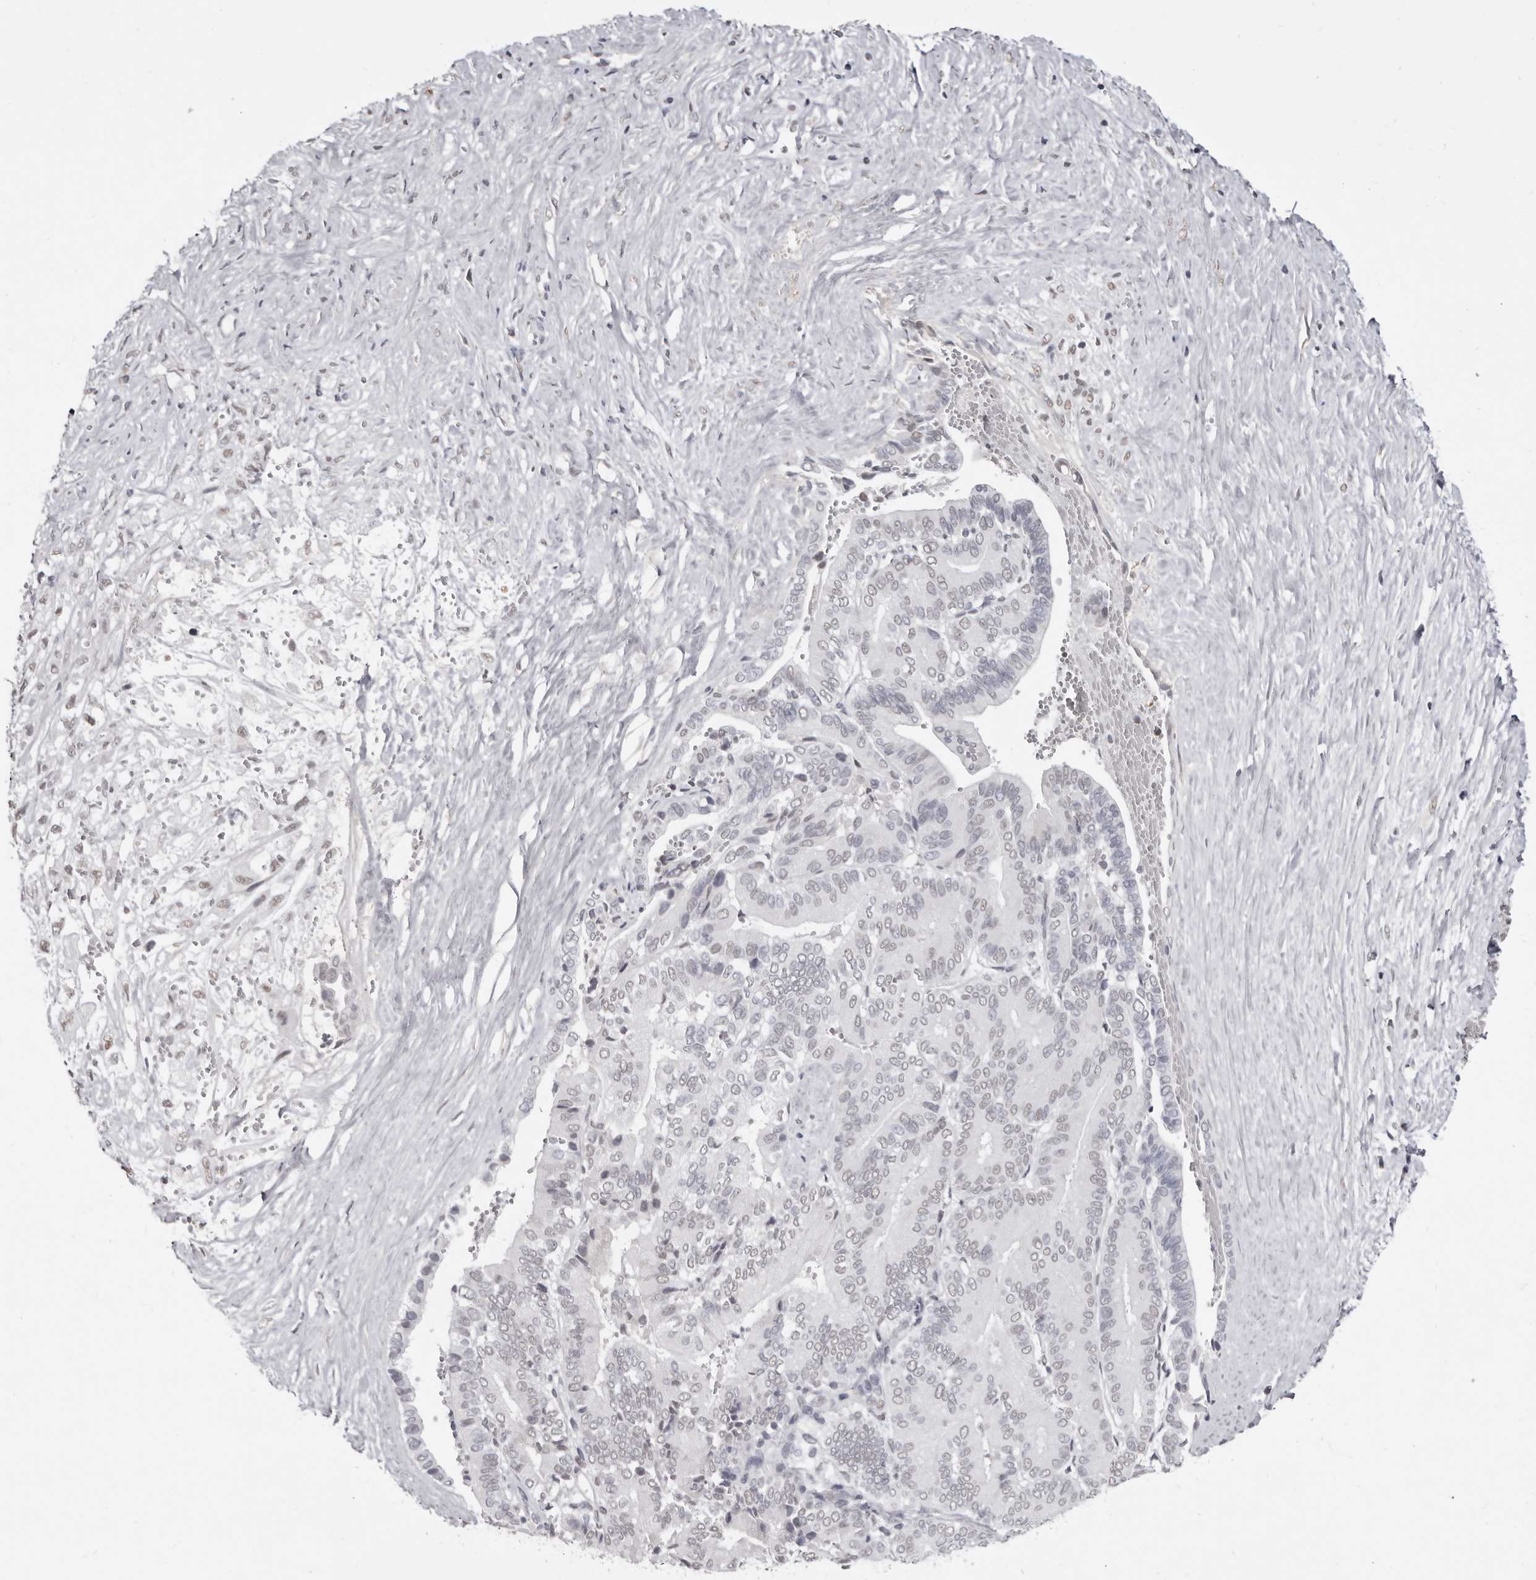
{"staining": {"intensity": "negative", "quantity": "none", "location": "none"}, "tissue": "liver cancer", "cell_type": "Tumor cells", "image_type": "cancer", "snomed": [{"axis": "morphology", "description": "Cholangiocarcinoma"}, {"axis": "topography", "description": "Liver"}], "caption": "Photomicrograph shows no protein positivity in tumor cells of liver cancer (cholangiocarcinoma) tissue.", "gene": "SCAF4", "patient": {"sex": "female", "age": 75}}